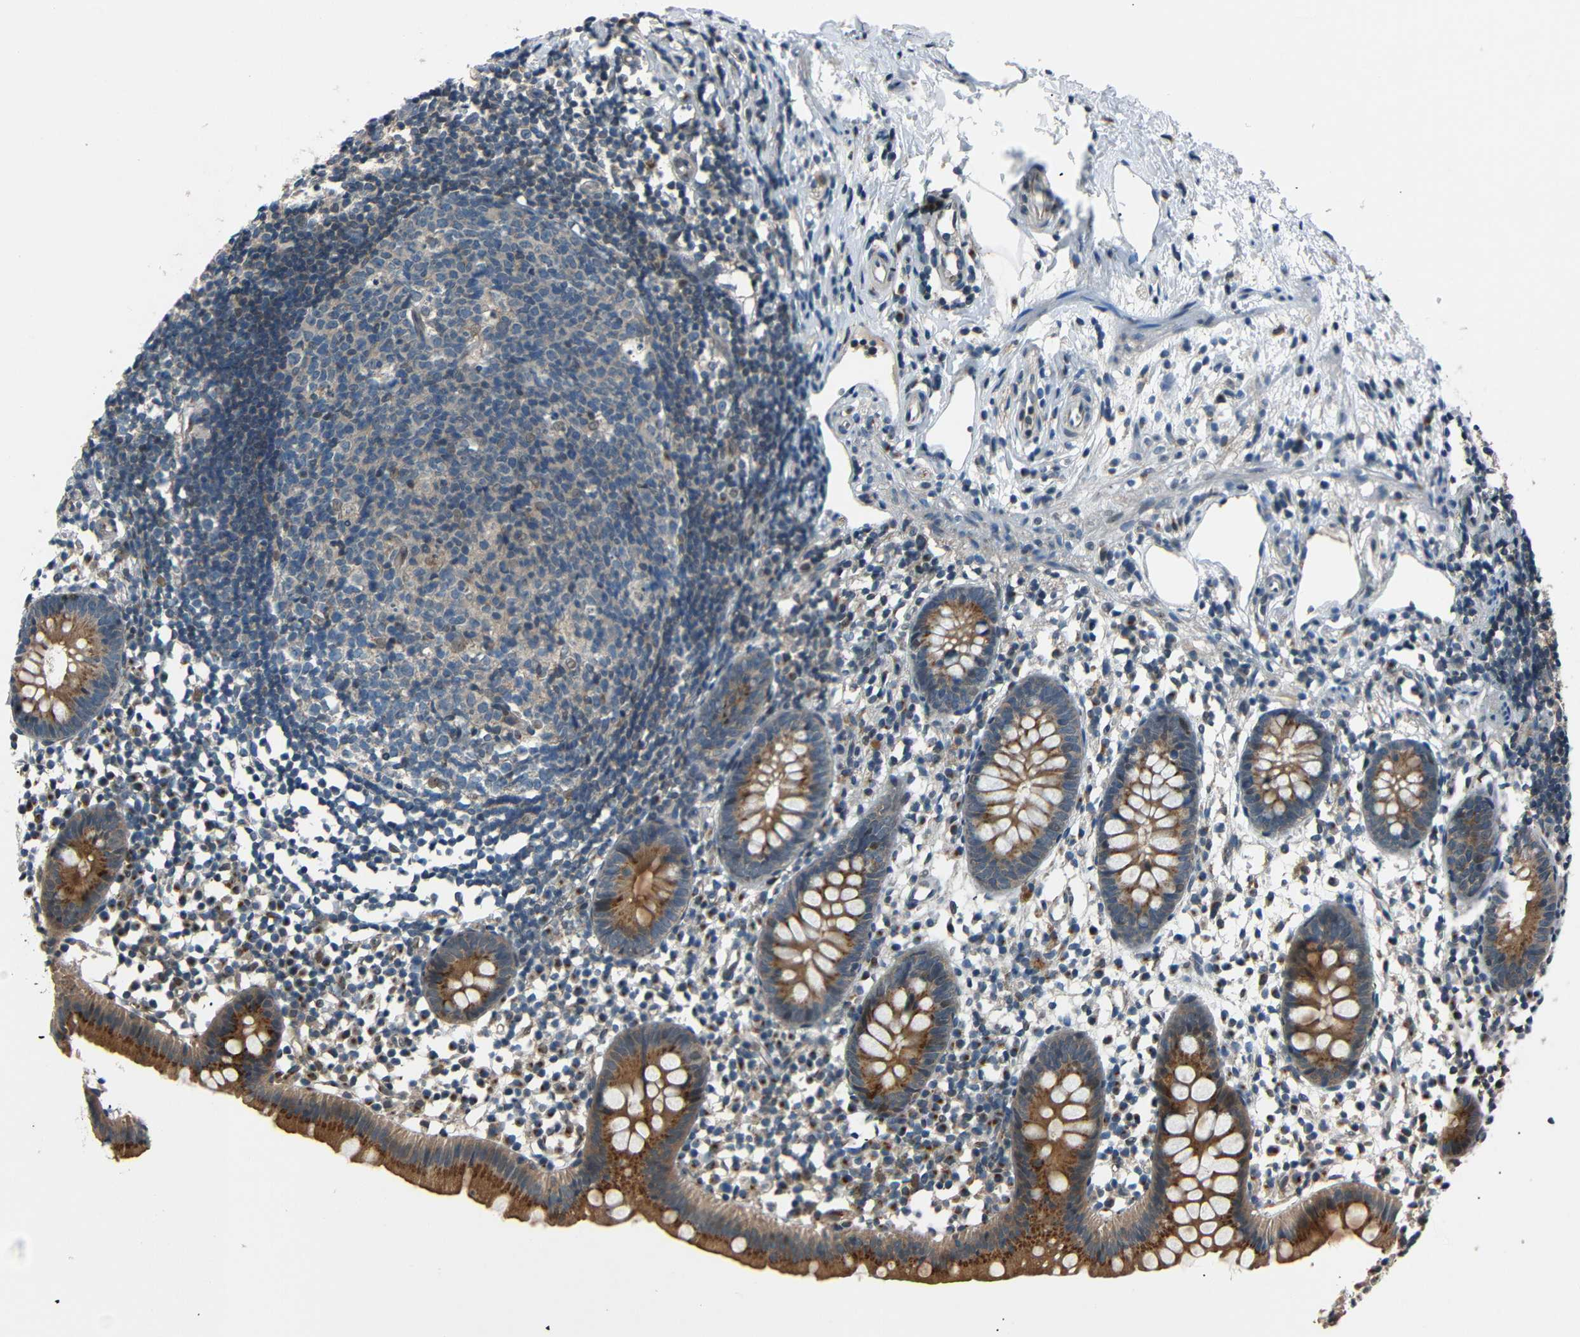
{"staining": {"intensity": "moderate", "quantity": ">75%", "location": "cytoplasmic/membranous"}, "tissue": "appendix", "cell_type": "Glandular cells", "image_type": "normal", "snomed": [{"axis": "morphology", "description": "Normal tissue, NOS"}, {"axis": "topography", "description": "Appendix"}], "caption": "Glandular cells show medium levels of moderate cytoplasmic/membranous staining in approximately >75% of cells in unremarkable human appendix.", "gene": "AKAP9", "patient": {"sex": "female", "age": 20}}